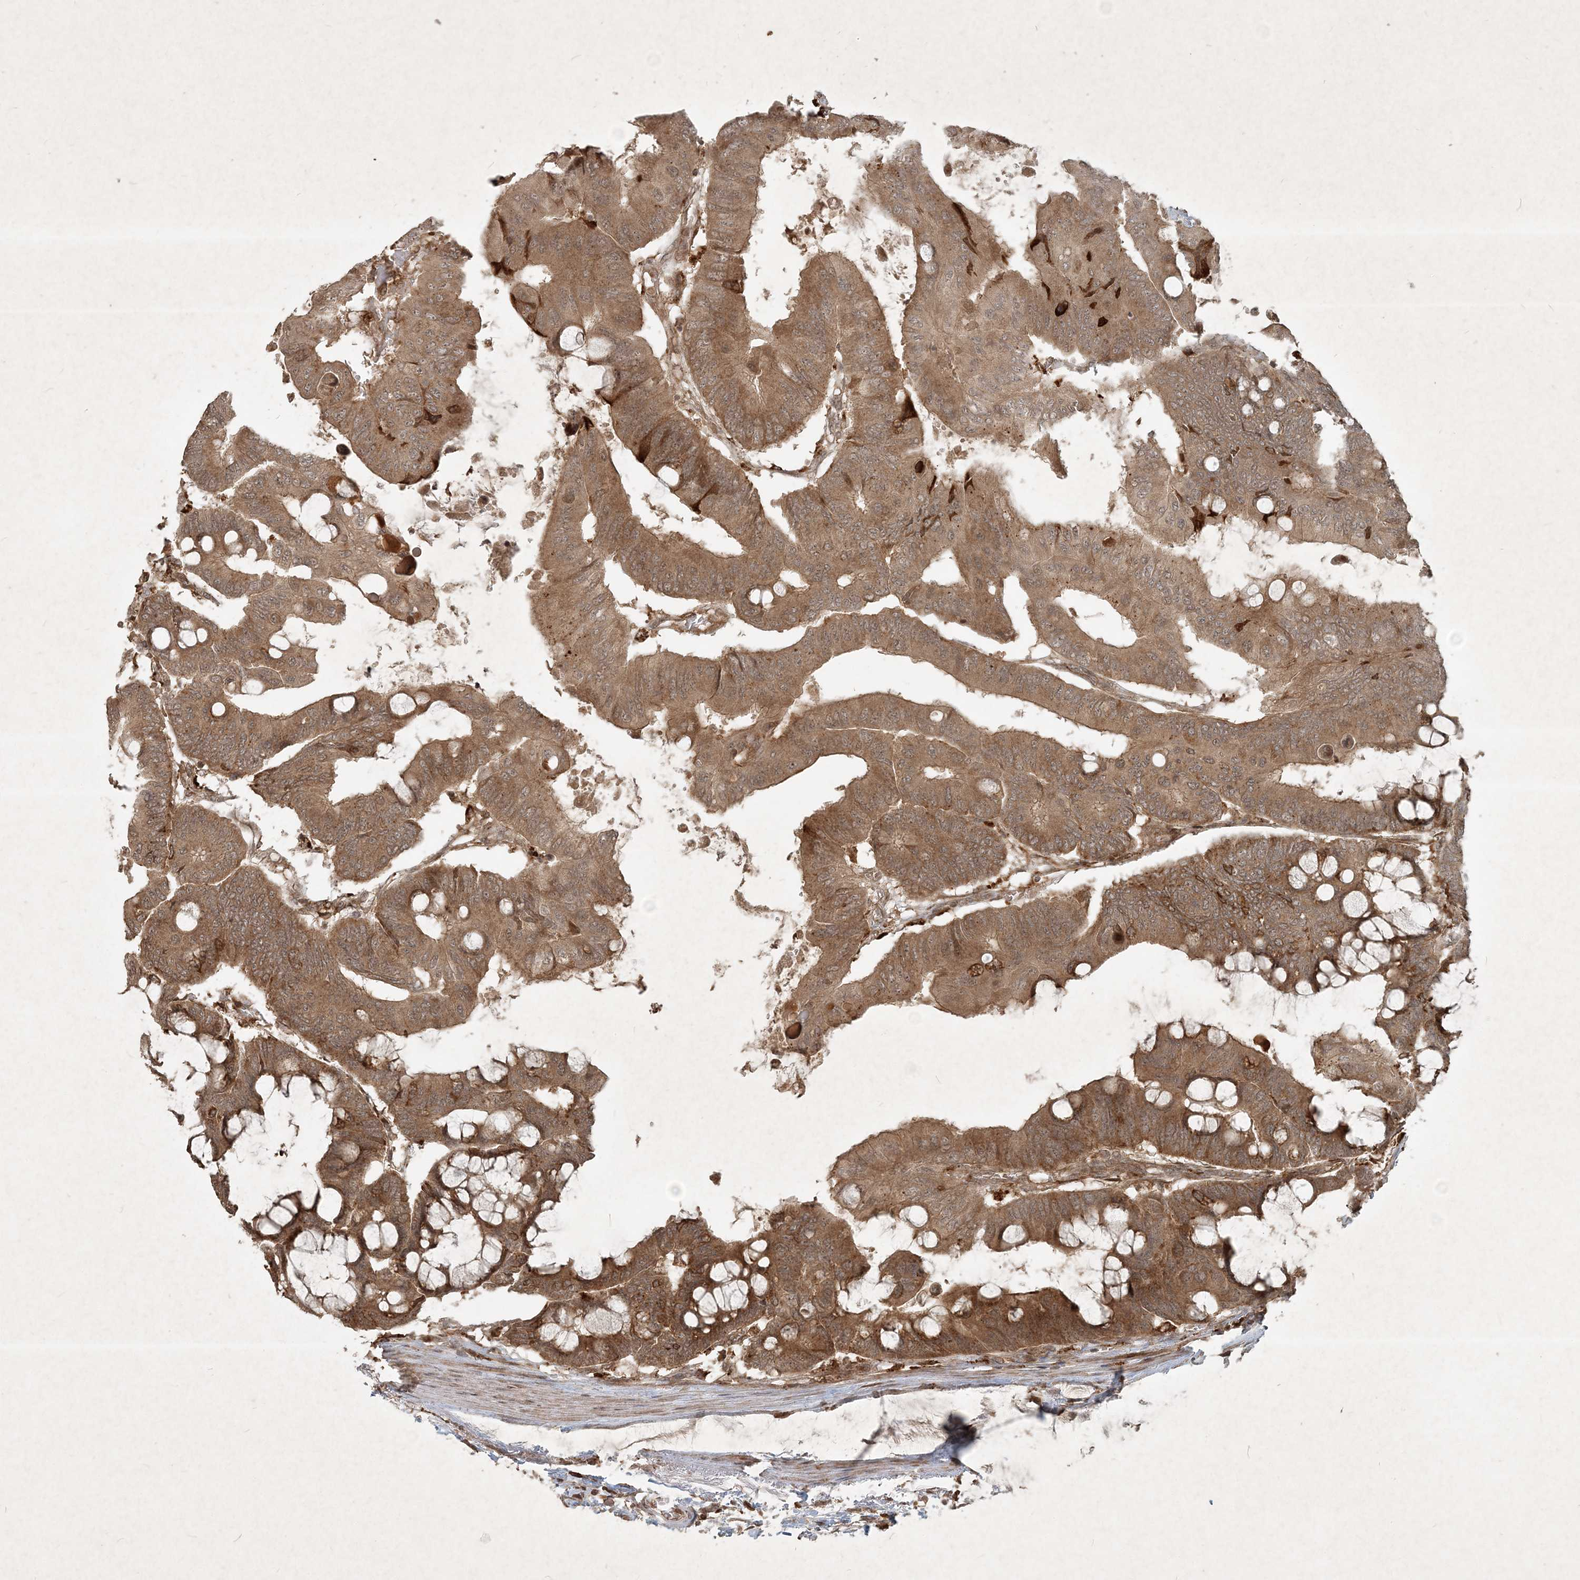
{"staining": {"intensity": "moderate", "quantity": ">75%", "location": "cytoplasmic/membranous"}, "tissue": "colorectal cancer", "cell_type": "Tumor cells", "image_type": "cancer", "snomed": [{"axis": "morphology", "description": "Normal tissue, NOS"}, {"axis": "morphology", "description": "Adenocarcinoma, NOS"}, {"axis": "topography", "description": "Rectum"}, {"axis": "topography", "description": "Peripheral nerve tissue"}], "caption": "About >75% of tumor cells in colorectal adenocarcinoma reveal moderate cytoplasmic/membranous protein staining as visualized by brown immunohistochemical staining.", "gene": "NARS1", "patient": {"sex": "male", "age": 92}}